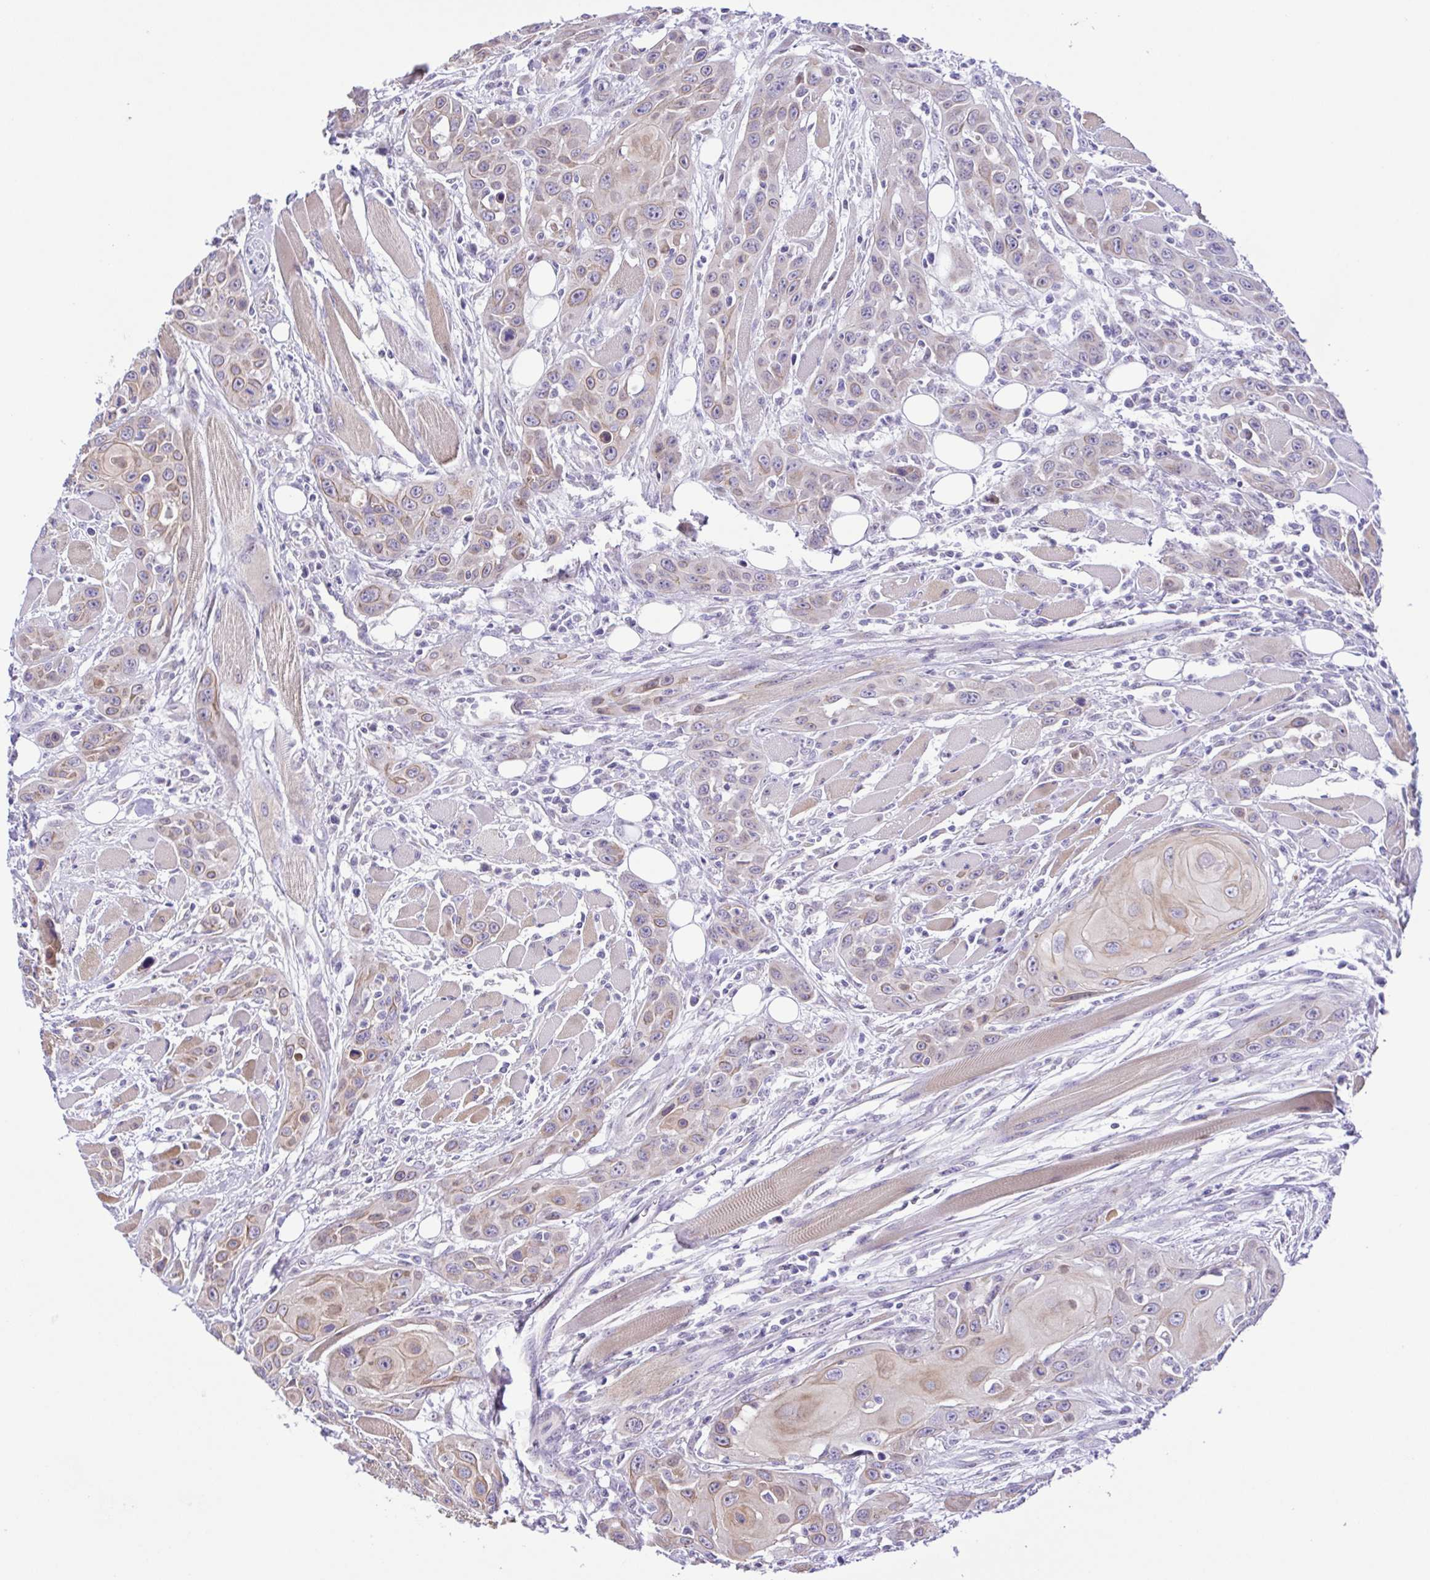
{"staining": {"intensity": "weak", "quantity": "25%-75%", "location": "cytoplasmic/membranous"}, "tissue": "head and neck cancer", "cell_type": "Tumor cells", "image_type": "cancer", "snomed": [{"axis": "morphology", "description": "Squamous cell carcinoma, NOS"}, {"axis": "topography", "description": "Head-Neck"}], "caption": "A brown stain shows weak cytoplasmic/membranous positivity of a protein in head and neck cancer tumor cells. (DAB IHC, brown staining for protein, blue staining for nuclei).", "gene": "TGM3", "patient": {"sex": "female", "age": 80}}